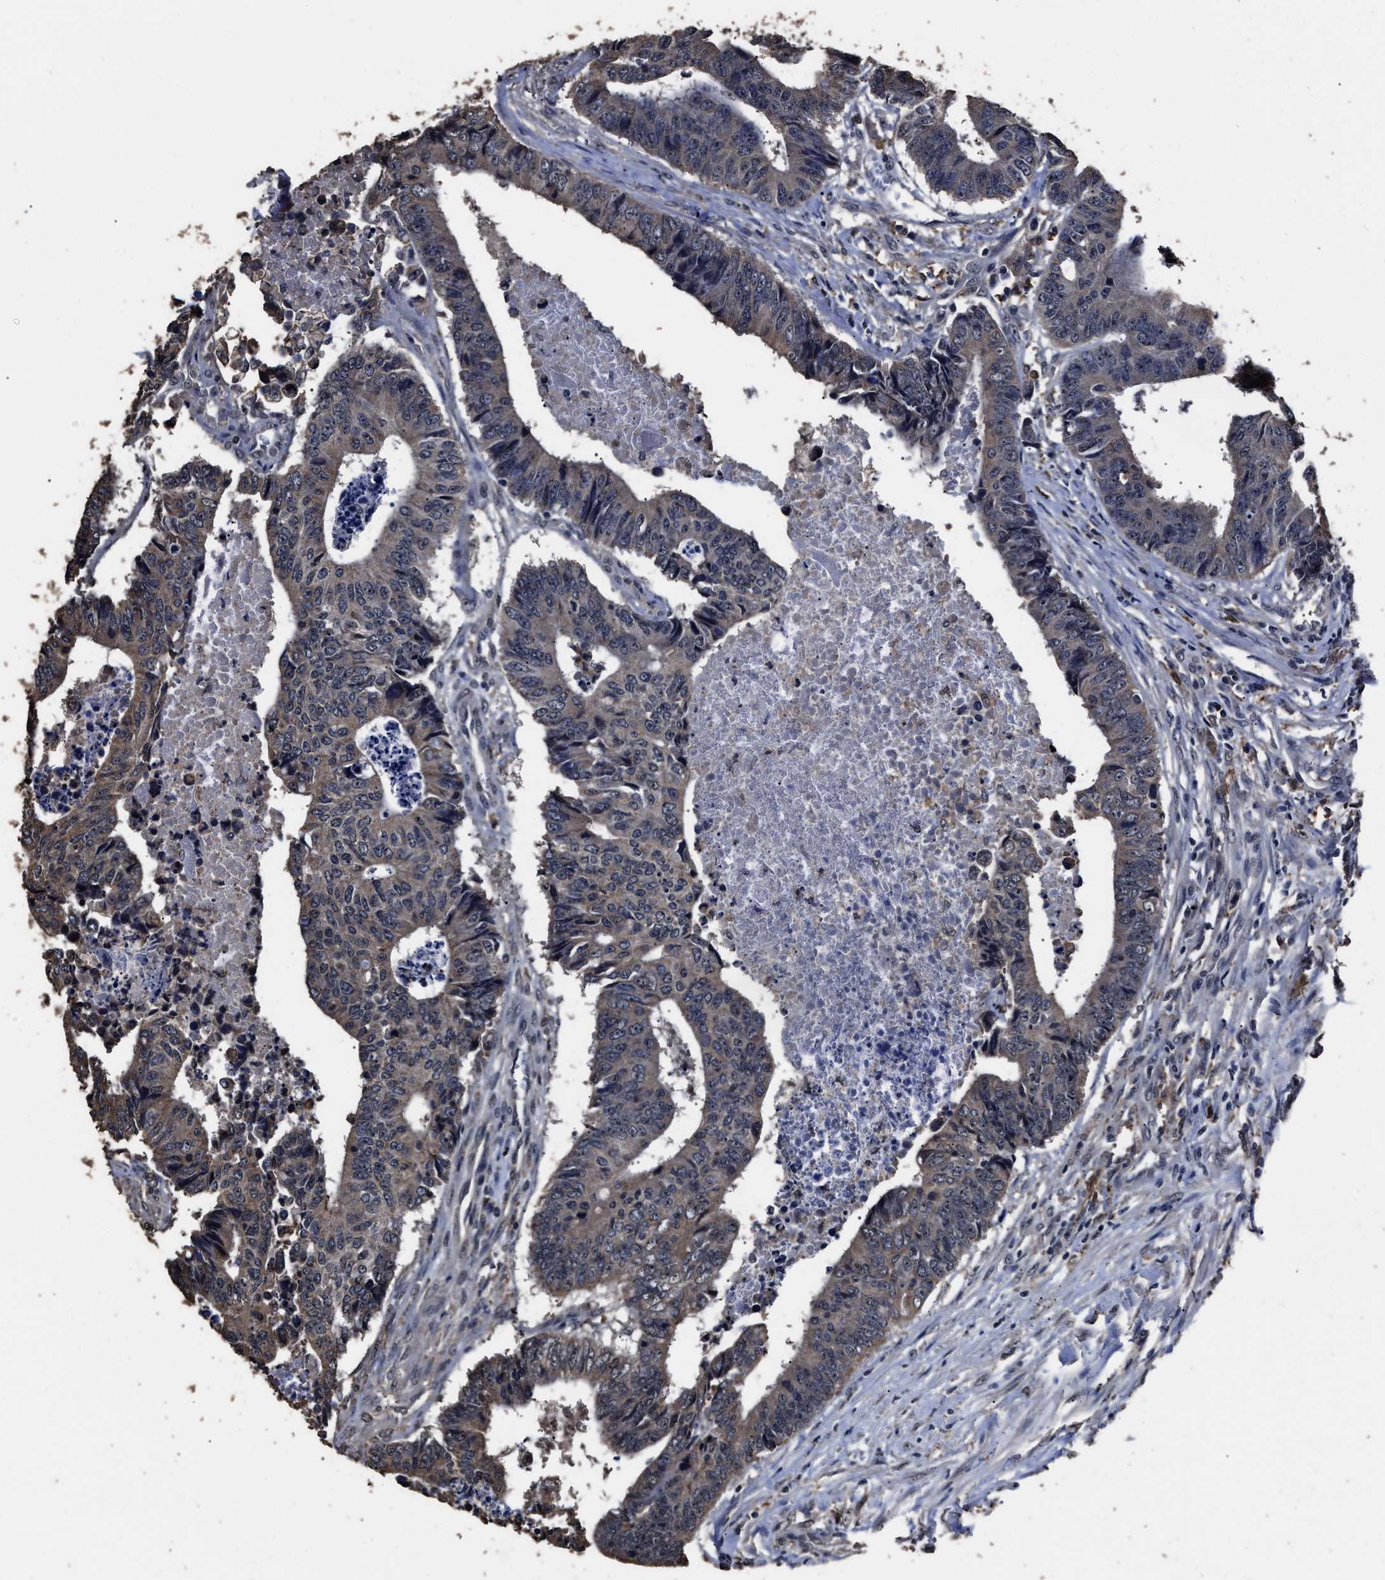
{"staining": {"intensity": "weak", "quantity": "<25%", "location": "cytoplasmic/membranous"}, "tissue": "colorectal cancer", "cell_type": "Tumor cells", "image_type": "cancer", "snomed": [{"axis": "morphology", "description": "Adenocarcinoma, NOS"}, {"axis": "topography", "description": "Rectum"}], "caption": "An immunohistochemistry micrograph of colorectal cancer is shown. There is no staining in tumor cells of colorectal cancer.", "gene": "RSBN1L", "patient": {"sex": "male", "age": 84}}